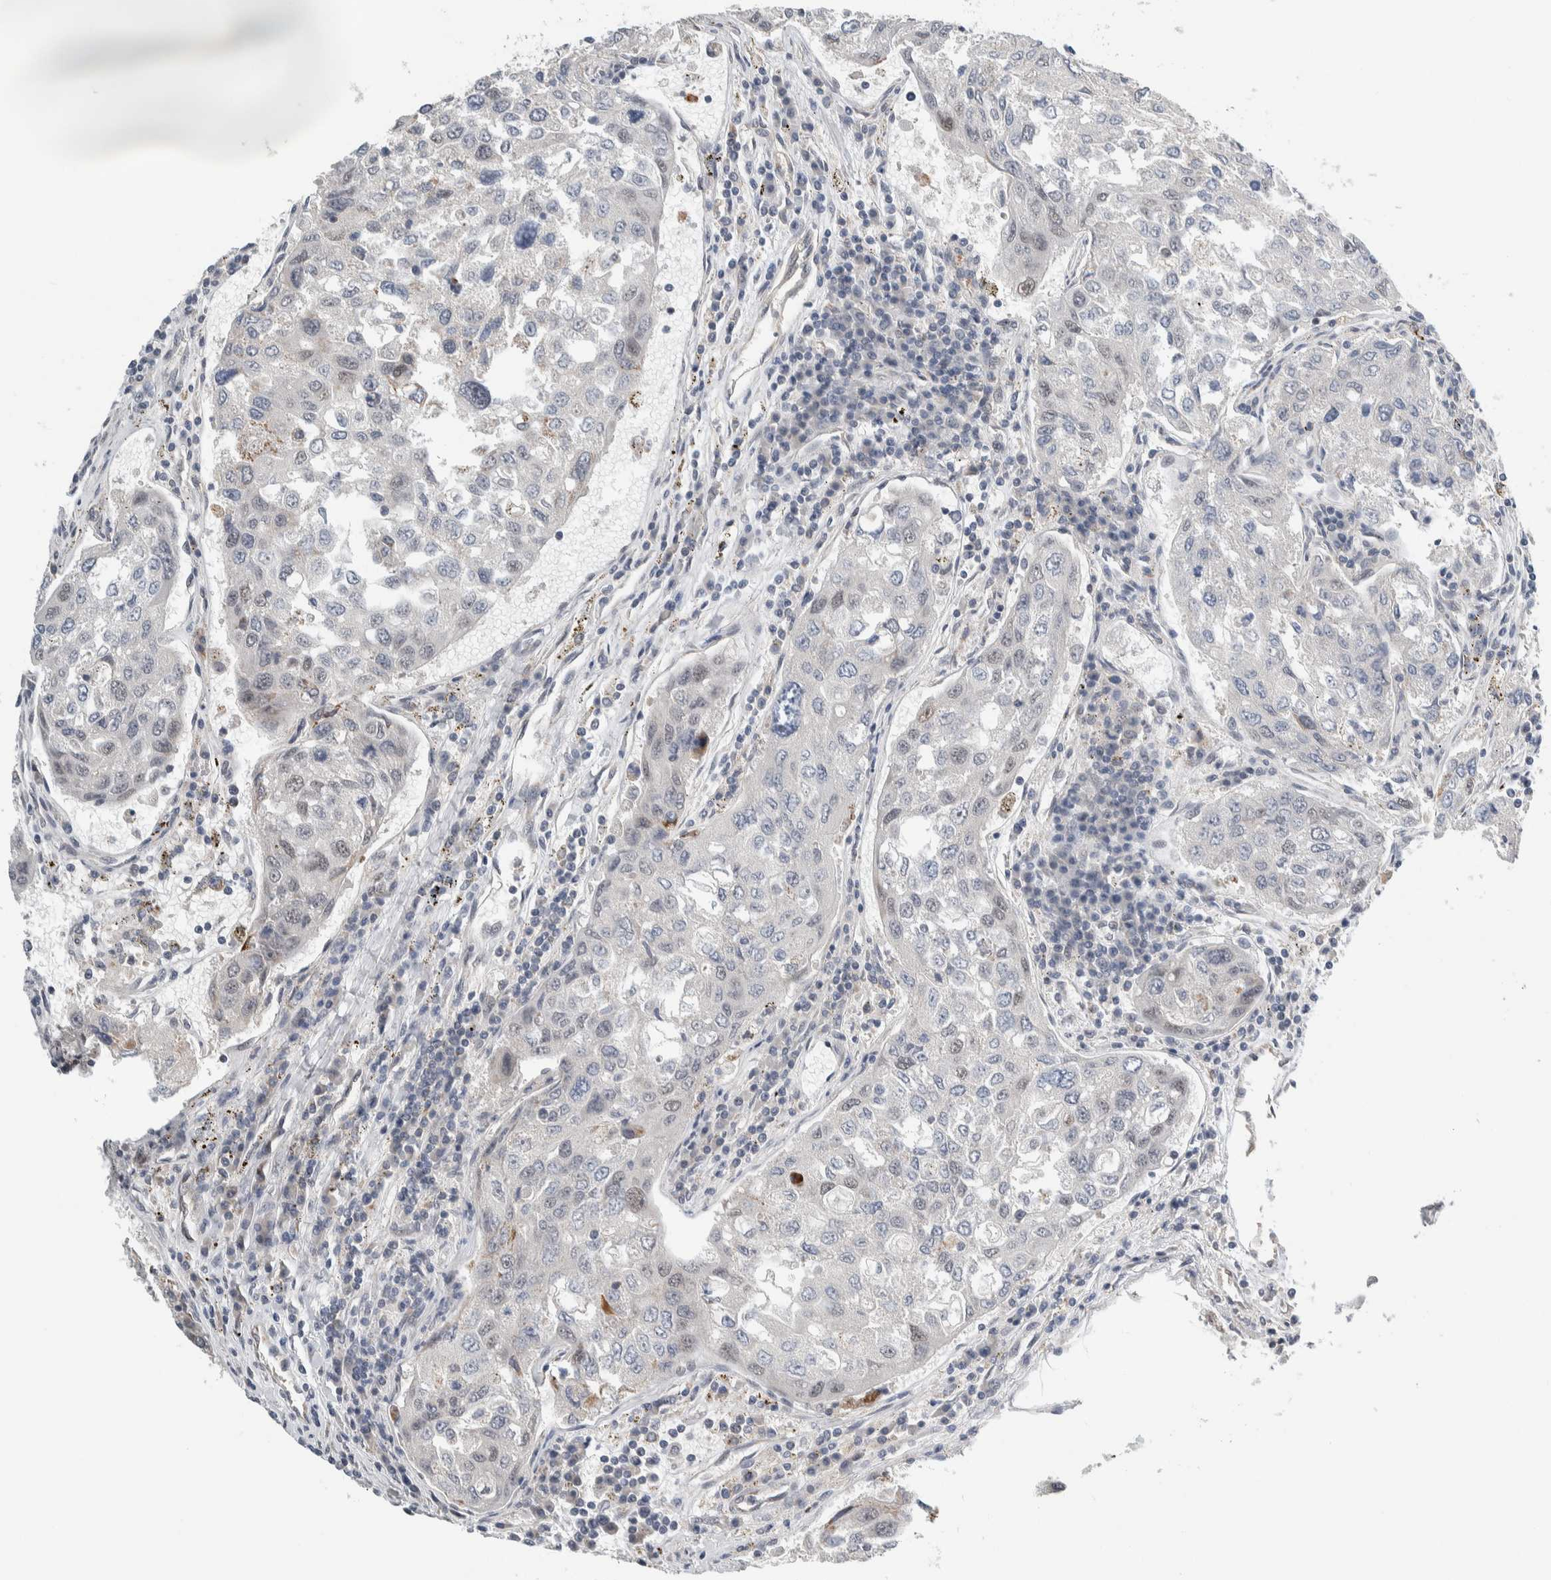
{"staining": {"intensity": "negative", "quantity": "none", "location": "none"}, "tissue": "urothelial cancer", "cell_type": "Tumor cells", "image_type": "cancer", "snomed": [{"axis": "morphology", "description": "Urothelial carcinoma, High grade"}, {"axis": "topography", "description": "Lymph node"}, {"axis": "topography", "description": "Urinary bladder"}], "caption": "IHC micrograph of neoplastic tissue: human urothelial carcinoma (high-grade) stained with DAB displays no significant protein staining in tumor cells.", "gene": "SHPK", "patient": {"sex": "male", "age": 51}}